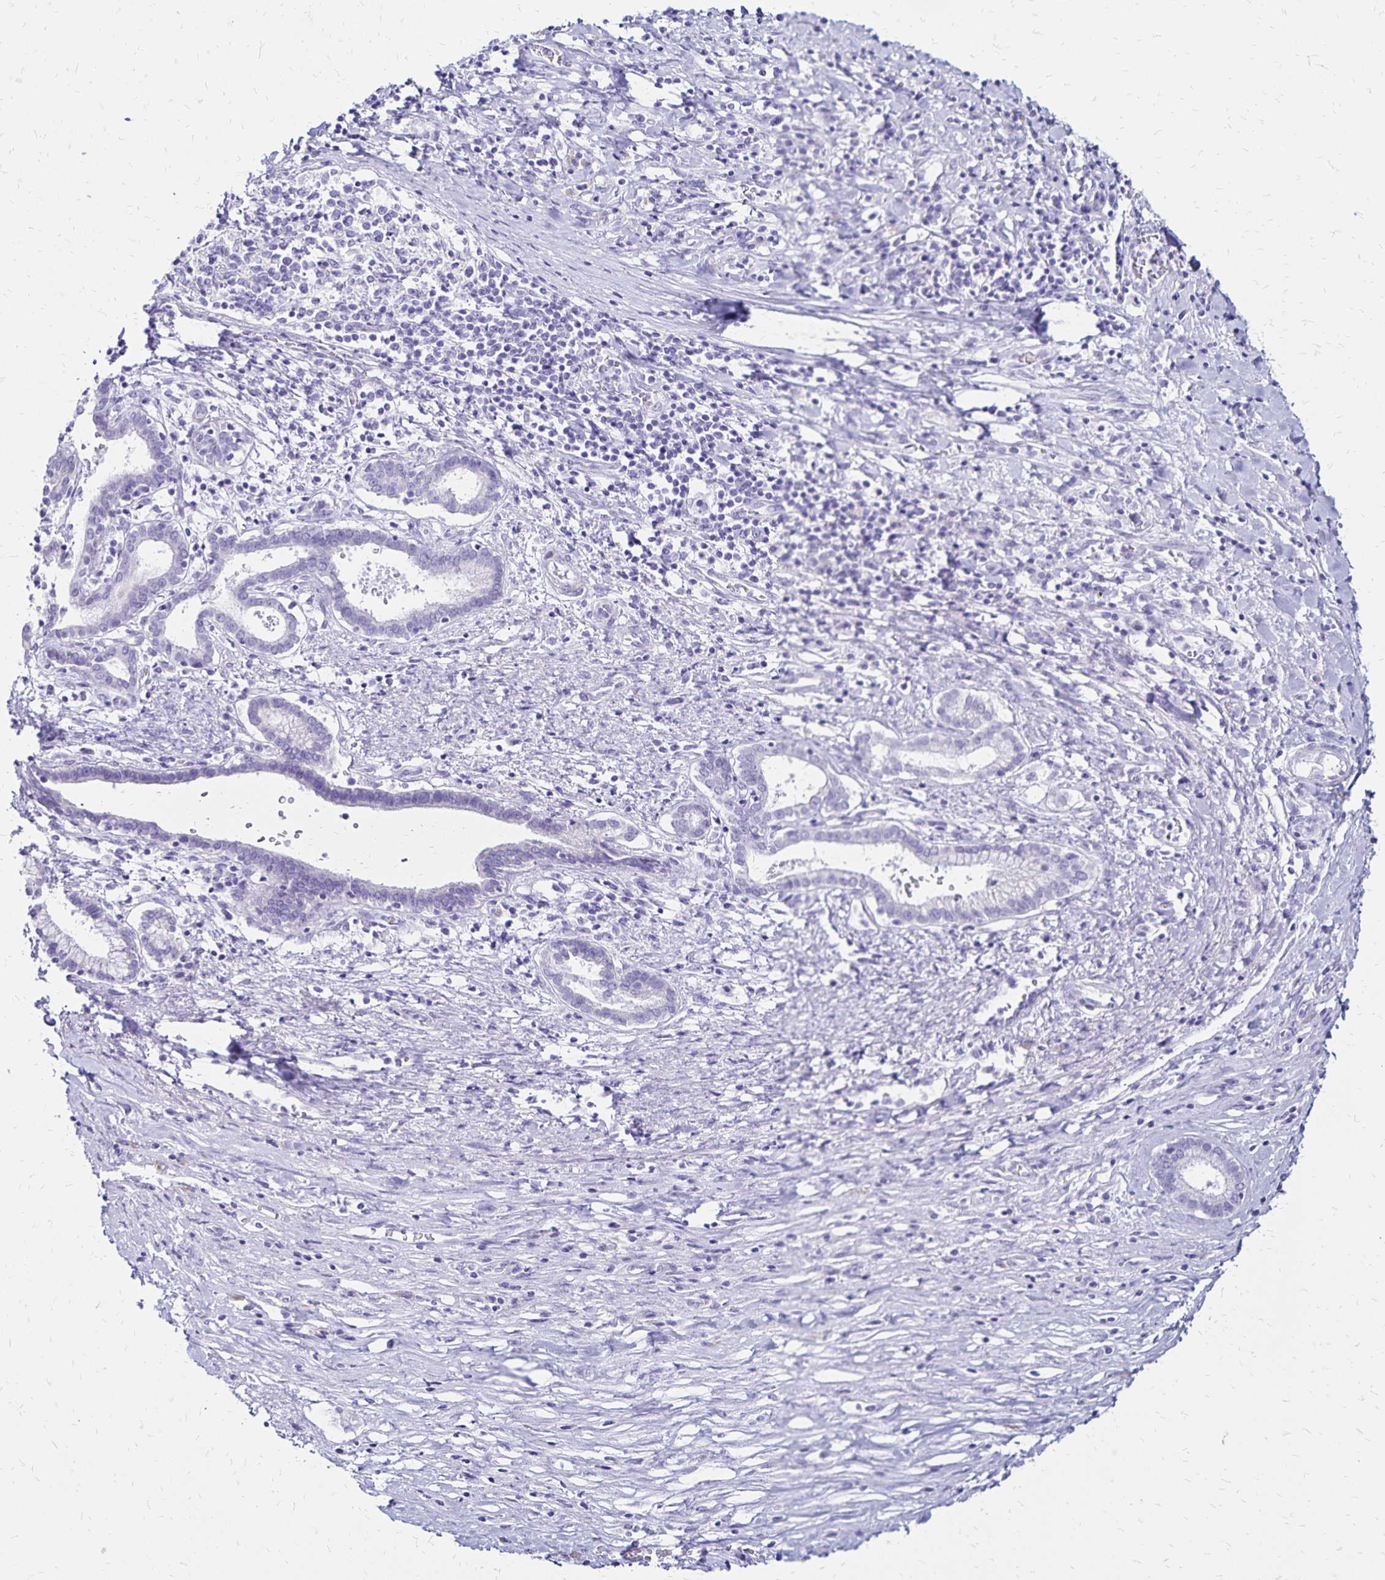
{"staining": {"intensity": "negative", "quantity": "none", "location": "none"}, "tissue": "pancreatic cancer", "cell_type": "Tumor cells", "image_type": "cancer", "snomed": [{"axis": "morphology", "description": "Adenocarcinoma, NOS"}, {"axis": "topography", "description": "Pancreas"}], "caption": "This micrograph is of adenocarcinoma (pancreatic) stained with immunohistochemistry to label a protein in brown with the nuclei are counter-stained blue. There is no staining in tumor cells. (Brightfield microscopy of DAB (3,3'-diaminobenzidine) IHC at high magnification).", "gene": "LIN28B", "patient": {"sex": "male", "age": 63}}